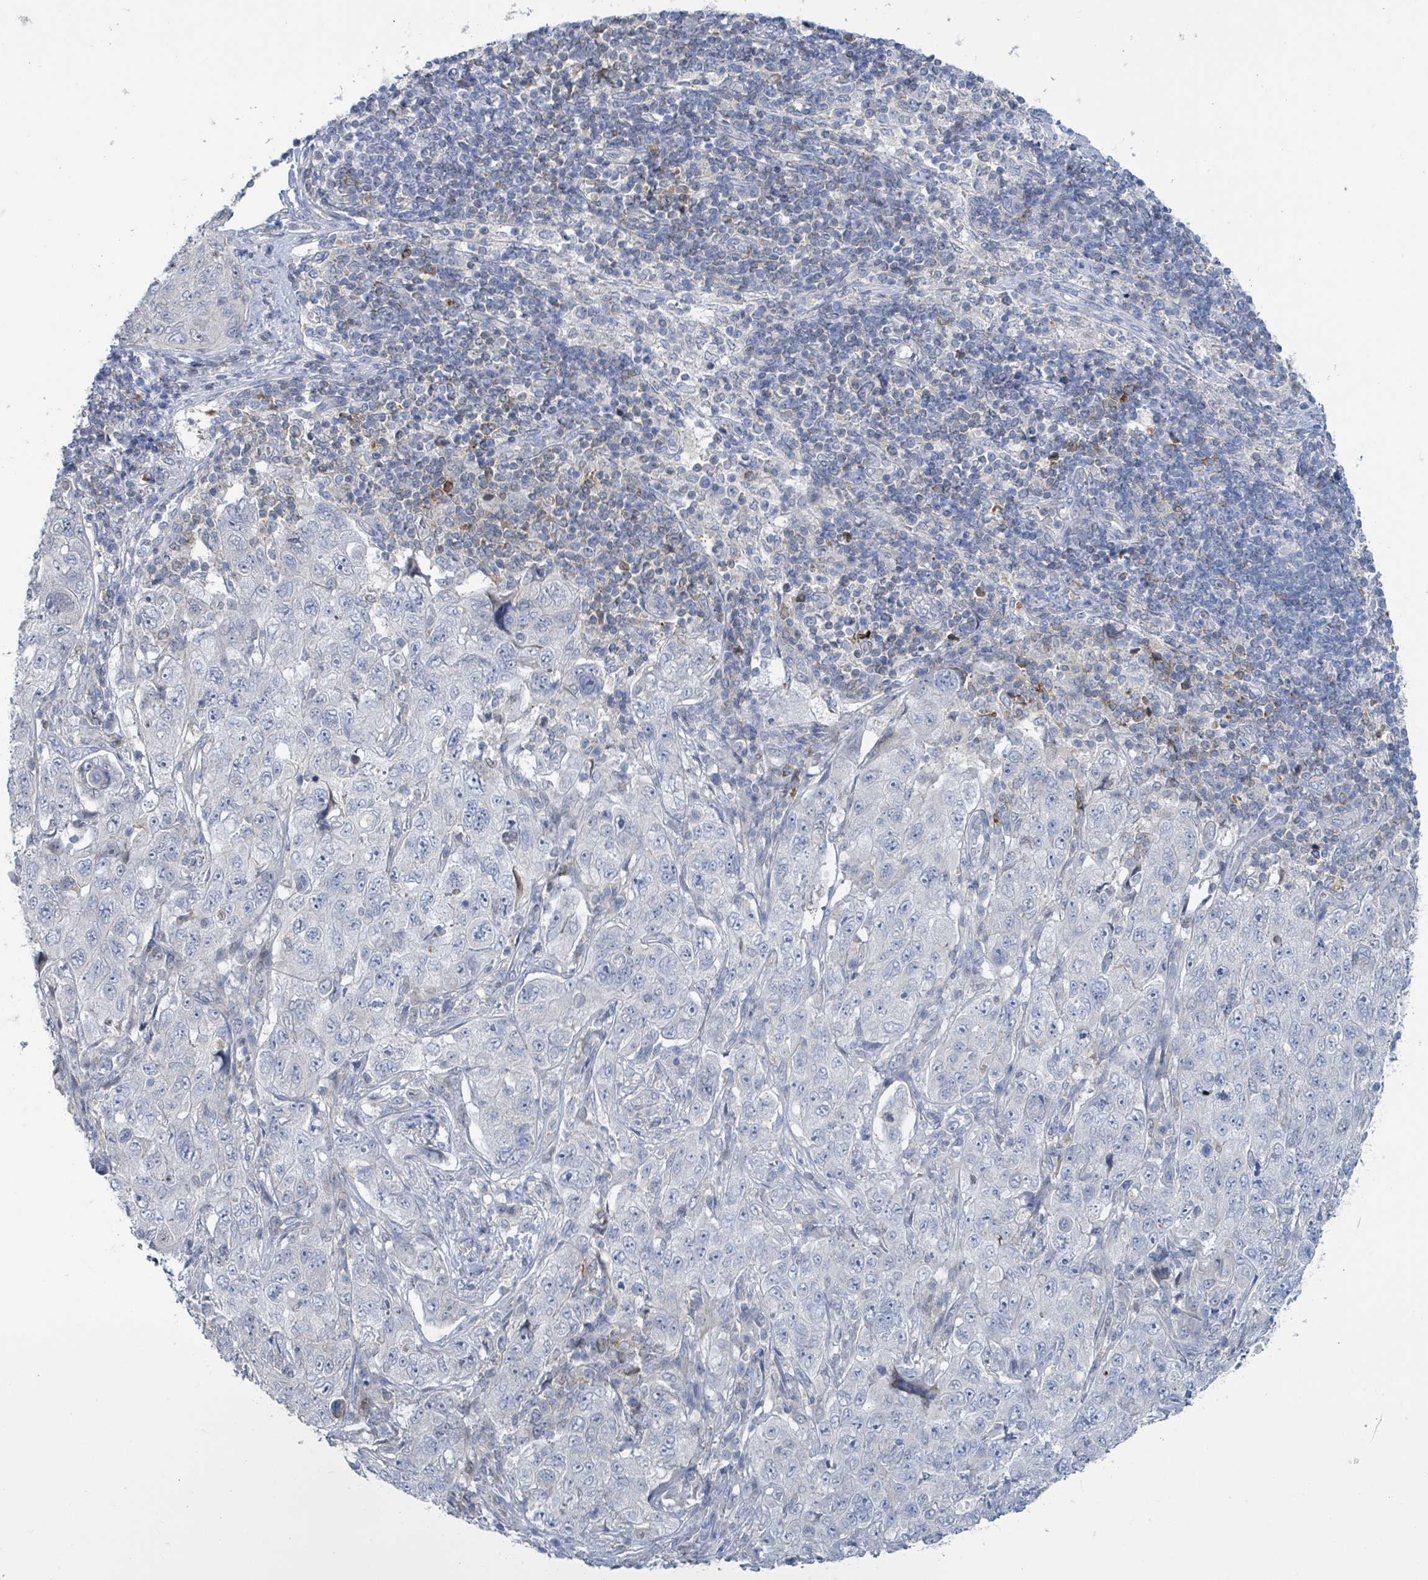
{"staining": {"intensity": "negative", "quantity": "none", "location": "none"}, "tissue": "pancreatic cancer", "cell_type": "Tumor cells", "image_type": "cancer", "snomed": [{"axis": "morphology", "description": "Adenocarcinoma, NOS"}, {"axis": "topography", "description": "Pancreas"}], "caption": "Image shows no protein staining in tumor cells of pancreatic cancer (adenocarcinoma) tissue.", "gene": "DGKZ", "patient": {"sex": "male", "age": 68}}